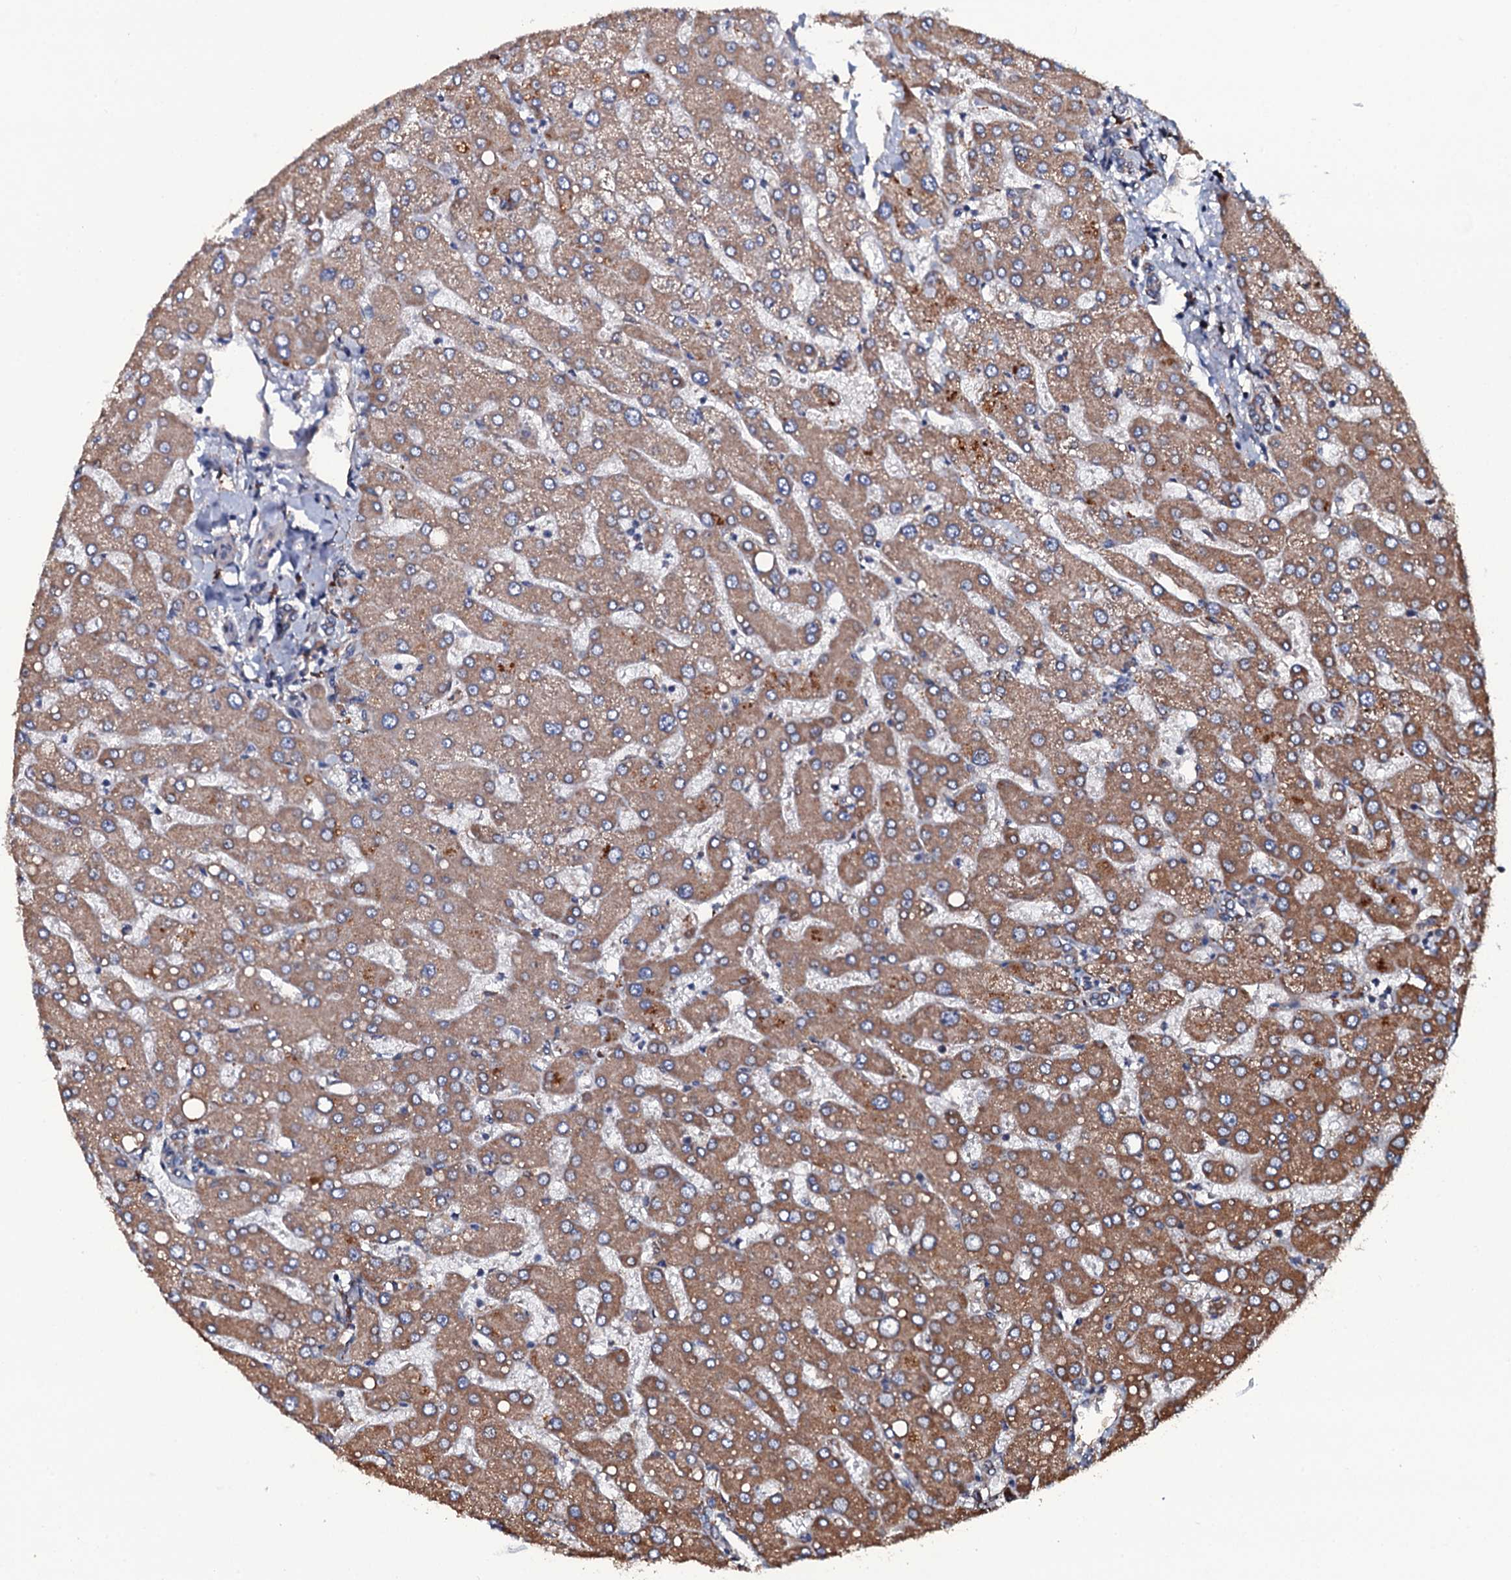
{"staining": {"intensity": "weak", "quantity": "25%-75%", "location": "cytoplasmic/membranous"}, "tissue": "liver", "cell_type": "Cholangiocytes", "image_type": "normal", "snomed": [{"axis": "morphology", "description": "Normal tissue, NOS"}, {"axis": "topography", "description": "Liver"}], "caption": "Protein expression by immunohistochemistry exhibits weak cytoplasmic/membranous staining in approximately 25%-75% of cholangiocytes in normal liver.", "gene": "RAB12", "patient": {"sex": "male", "age": 55}}